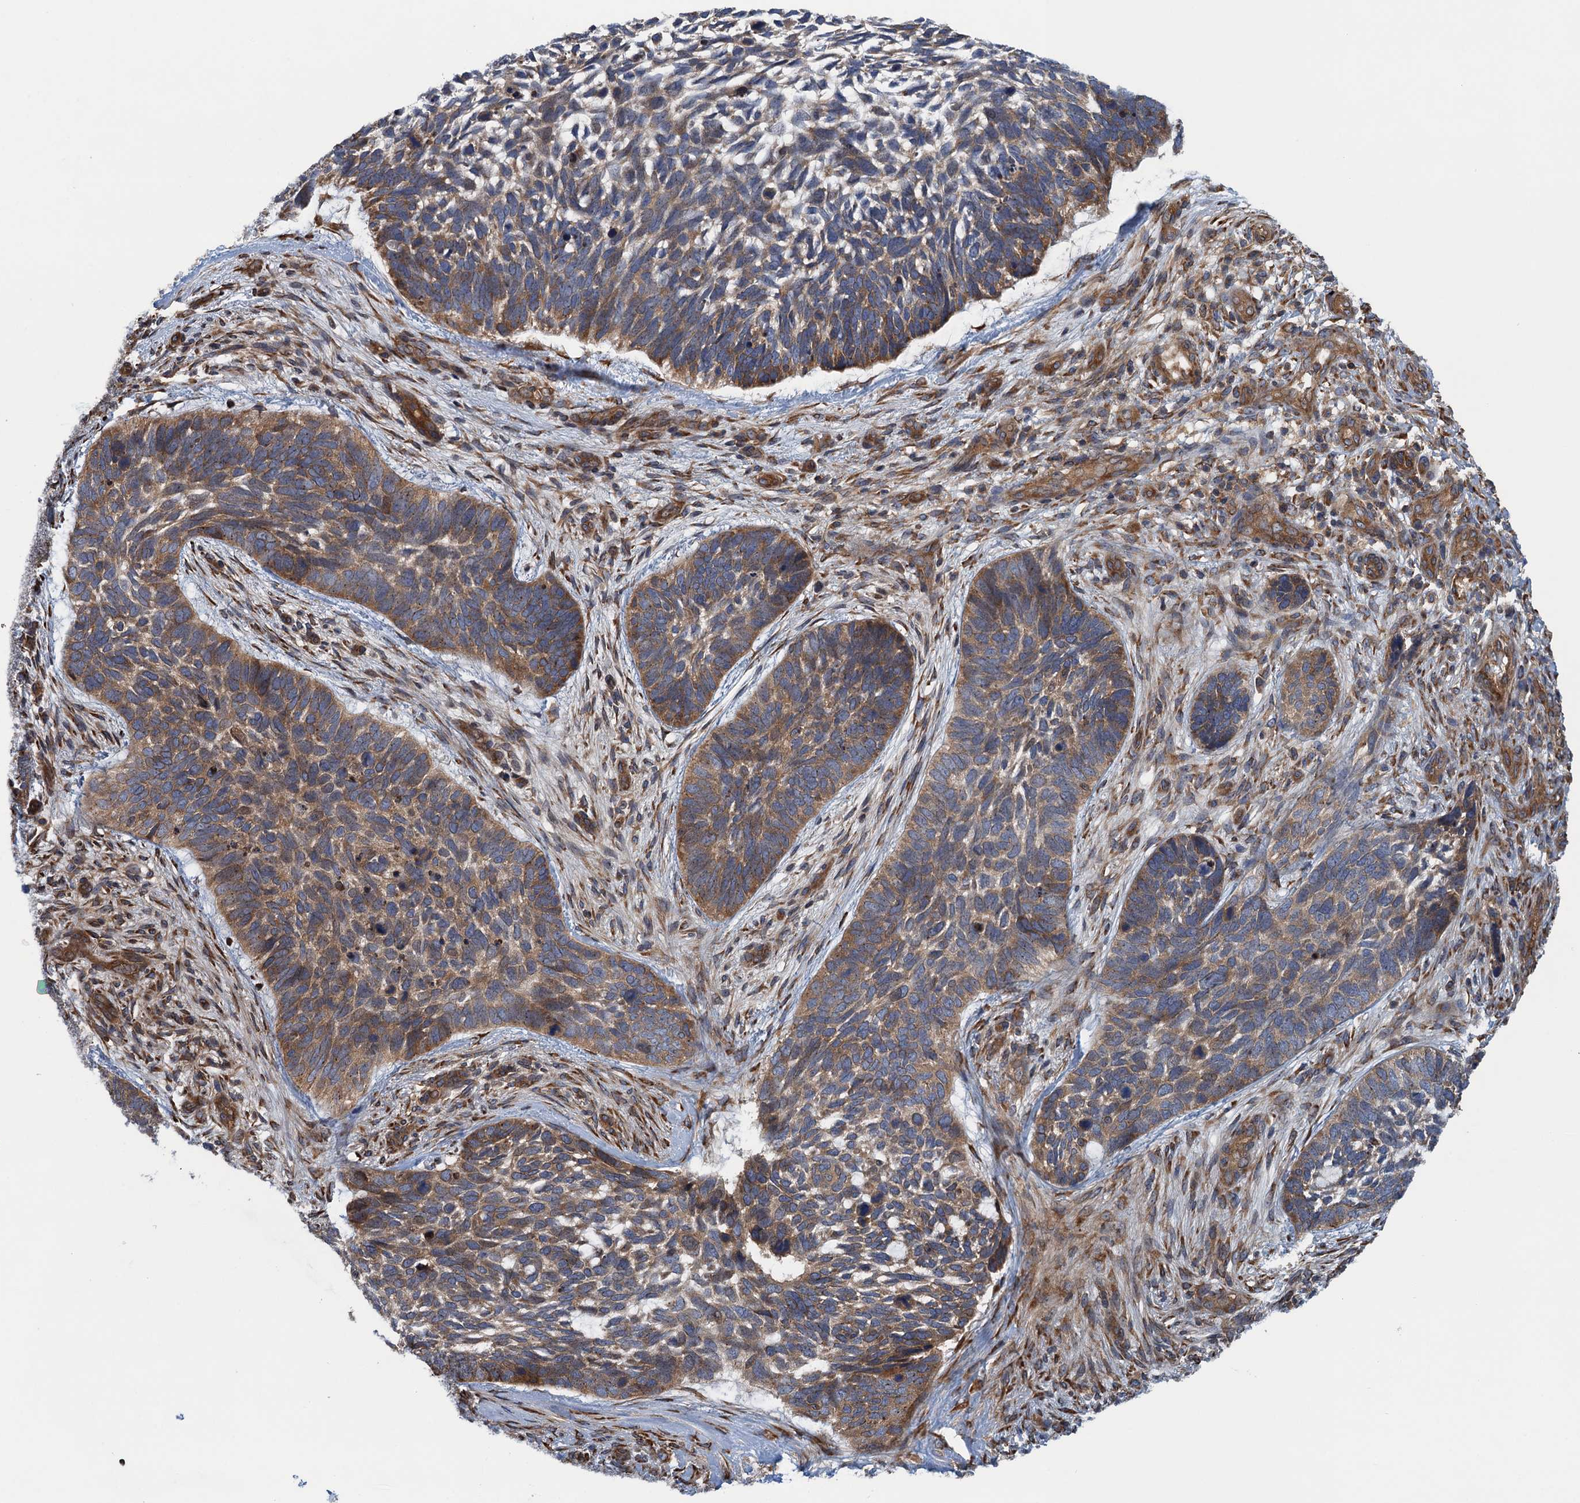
{"staining": {"intensity": "moderate", "quantity": "25%-75%", "location": "cytoplasmic/membranous"}, "tissue": "skin cancer", "cell_type": "Tumor cells", "image_type": "cancer", "snomed": [{"axis": "morphology", "description": "Basal cell carcinoma"}, {"axis": "topography", "description": "Skin"}], "caption": "Immunohistochemical staining of basal cell carcinoma (skin) displays medium levels of moderate cytoplasmic/membranous protein expression in approximately 25%-75% of tumor cells.", "gene": "MDM1", "patient": {"sex": "male", "age": 88}}